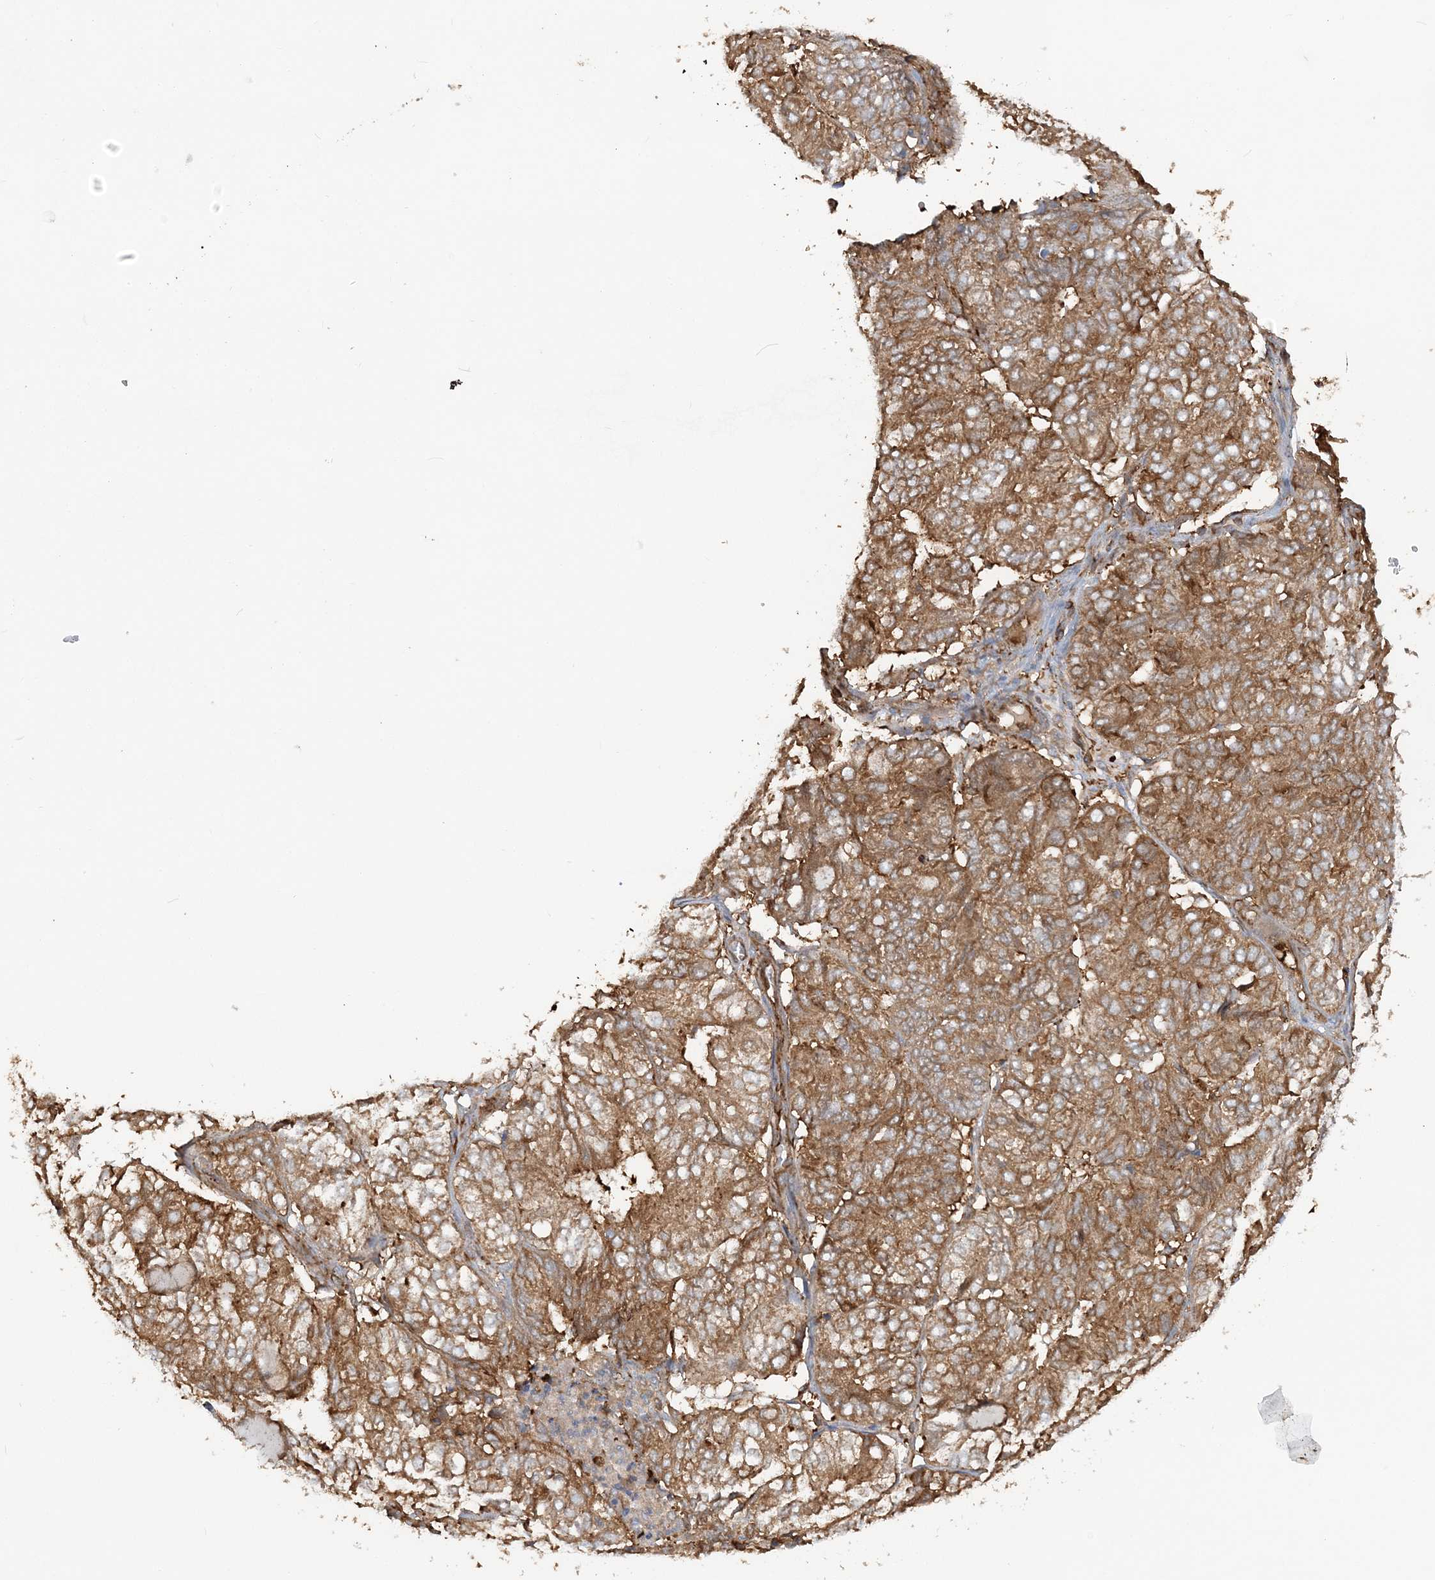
{"staining": {"intensity": "moderate", "quantity": ">75%", "location": "cytoplasmic/membranous"}, "tissue": "endometrial cancer", "cell_type": "Tumor cells", "image_type": "cancer", "snomed": [{"axis": "morphology", "description": "Adenocarcinoma, NOS"}, {"axis": "topography", "description": "Uterus"}], "caption": "Human endometrial adenocarcinoma stained with a protein marker reveals moderate staining in tumor cells.", "gene": "DSTN", "patient": {"sex": "female", "age": 60}}